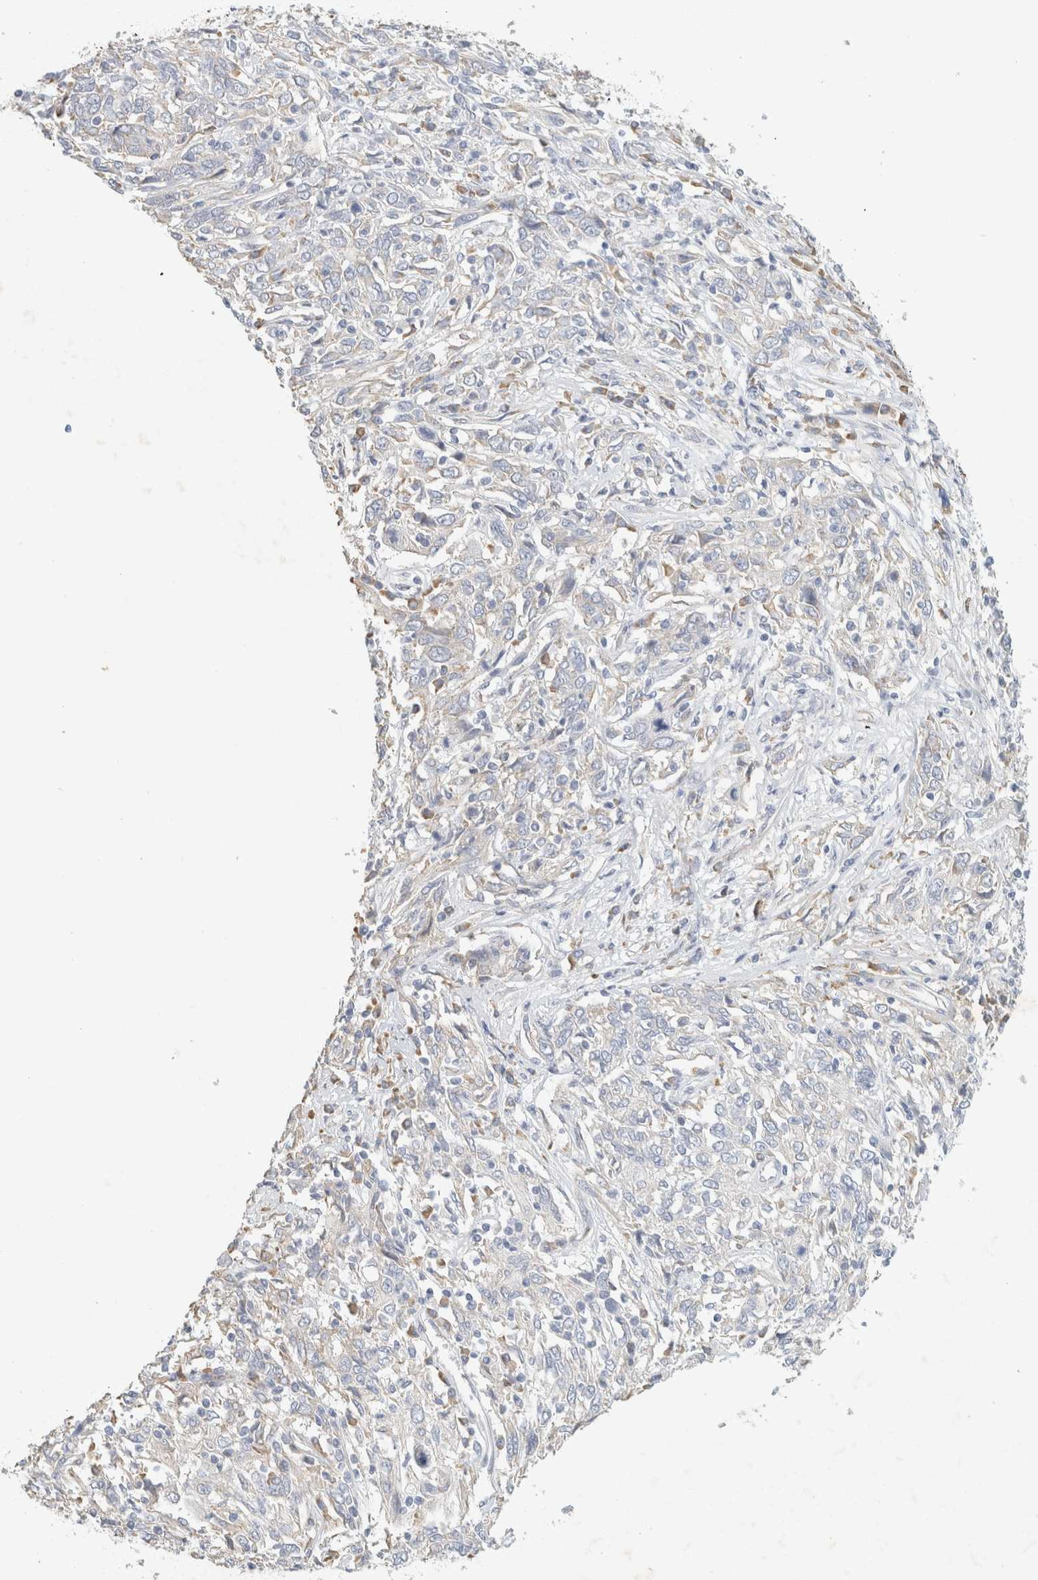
{"staining": {"intensity": "negative", "quantity": "none", "location": "none"}, "tissue": "cervical cancer", "cell_type": "Tumor cells", "image_type": "cancer", "snomed": [{"axis": "morphology", "description": "Squamous cell carcinoma, NOS"}, {"axis": "topography", "description": "Cervix"}], "caption": "The micrograph shows no significant staining in tumor cells of cervical squamous cell carcinoma. (DAB IHC visualized using brightfield microscopy, high magnification).", "gene": "NEFM", "patient": {"sex": "female", "age": 46}}